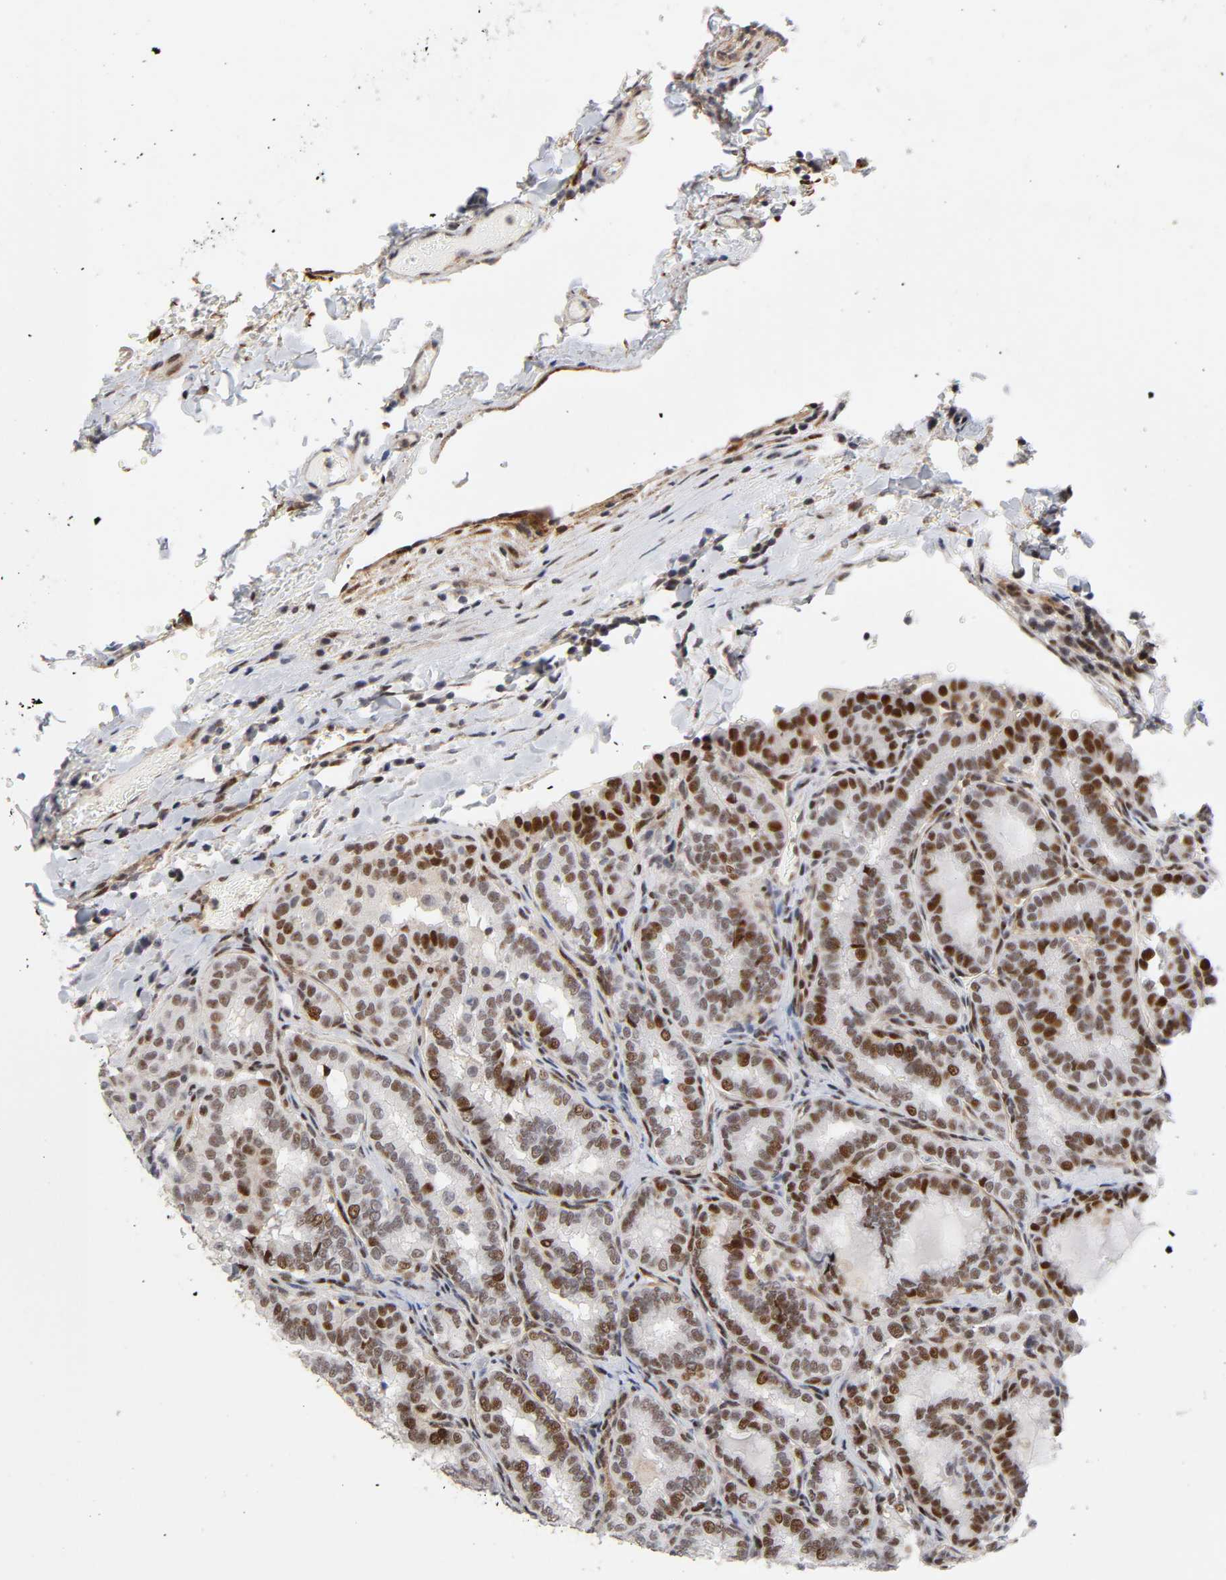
{"staining": {"intensity": "moderate", "quantity": ">75%", "location": "nuclear"}, "tissue": "thyroid cancer", "cell_type": "Tumor cells", "image_type": "cancer", "snomed": [{"axis": "morphology", "description": "Papillary adenocarcinoma, NOS"}, {"axis": "topography", "description": "Thyroid gland"}], "caption": "Immunohistochemical staining of human thyroid cancer (papillary adenocarcinoma) exhibits medium levels of moderate nuclear positivity in approximately >75% of tumor cells. (brown staining indicates protein expression, while blue staining denotes nuclei).", "gene": "STK38", "patient": {"sex": "female", "age": 30}}